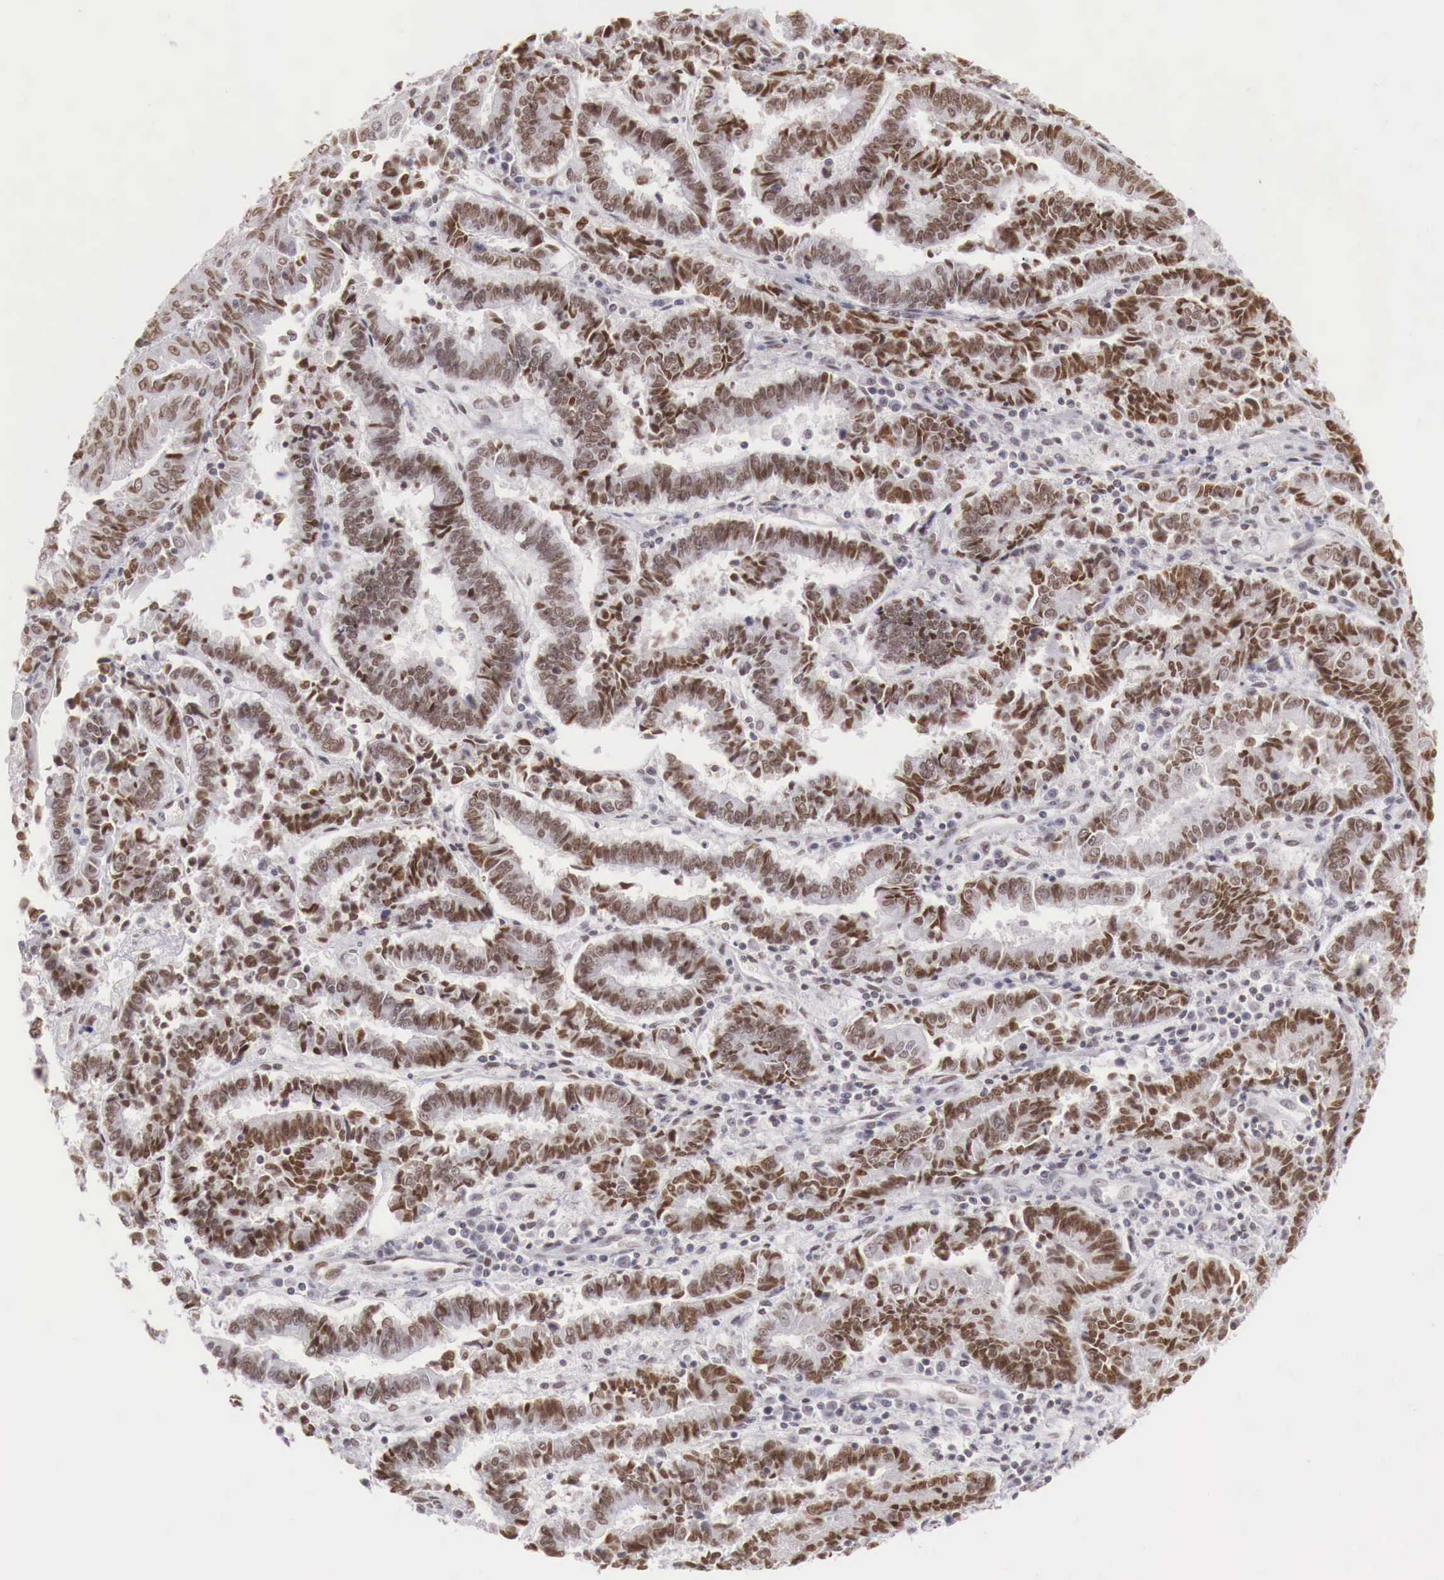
{"staining": {"intensity": "moderate", "quantity": "25%-75%", "location": "nuclear"}, "tissue": "endometrial cancer", "cell_type": "Tumor cells", "image_type": "cancer", "snomed": [{"axis": "morphology", "description": "Adenocarcinoma, NOS"}, {"axis": "topography", "description": "Endometrium"}], "caption": "This image displays adenocarcinoma (endometrial) stained with immunohistochemistry (IHC) to label a protein in brown. The nuclear of tumor cells show moderate positivity for the protein. Nuclei are counter-stained blue.", "gene": "PHF14", "patient": {"sex": "female", "age": 75}}